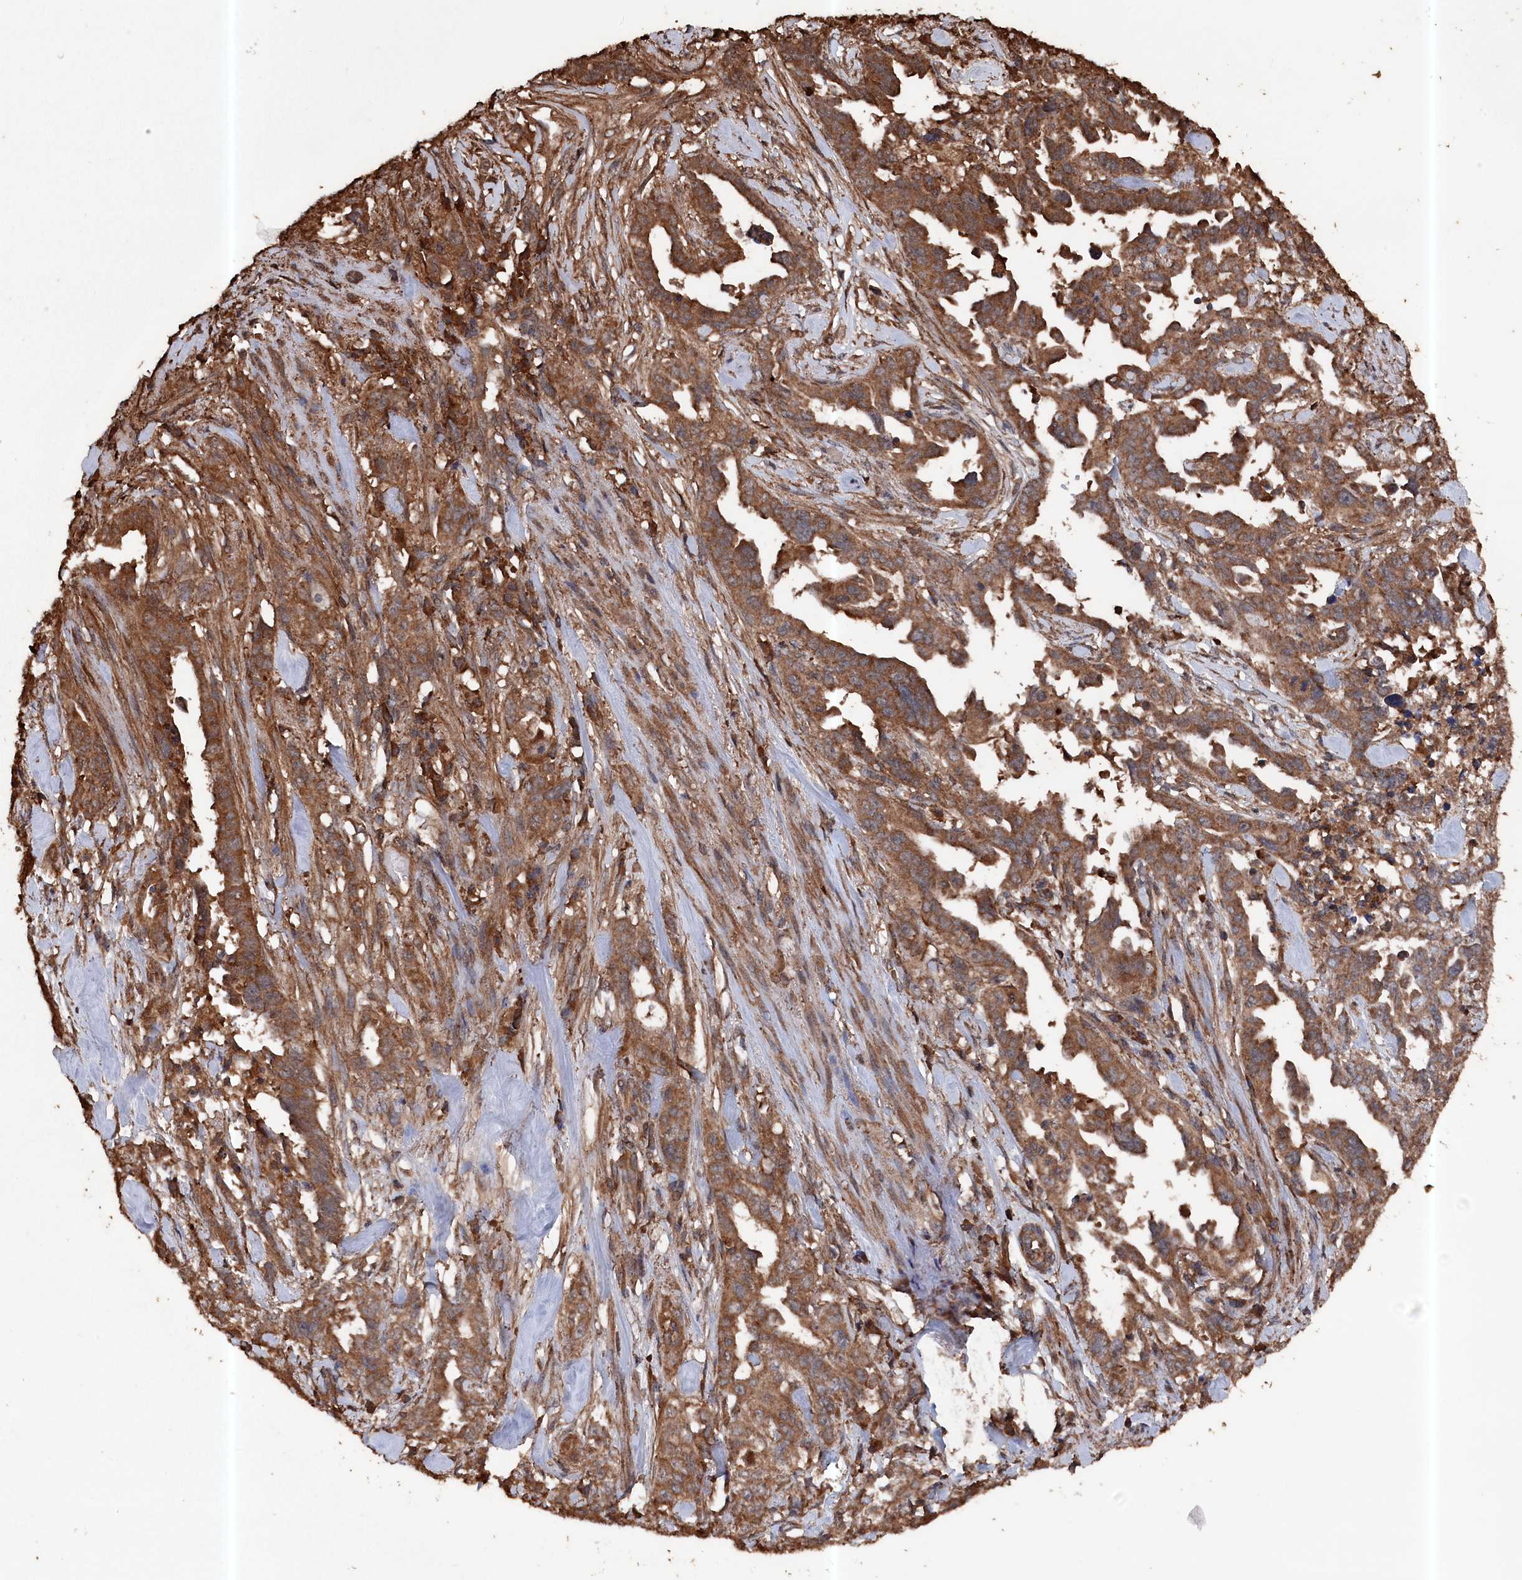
{"staining": {"intensity": "moderate", "quantity": ">75%", "location": "cytoplasmic/membranous"}, "tissue": "endometrial cancer", "cell_type": "Tumor cells", "image_type": "cancer", "snomed": [{"axis": "morphology", "description": "Adenocarcinoma, NOS"}, {"axis": "topography", "description": "Endometrium"}], "caption": "A medium amount of moderate cytoplasmic/membranous staining is seen in approximately >75% of tumor cells in endometrial cancer (adenocarcinoma) tissue. The protein of interest is shown in brown color, while the nuclei are stained blue.", "gene": "SNX33", "patient": {"sex": "female", "age": 65}}